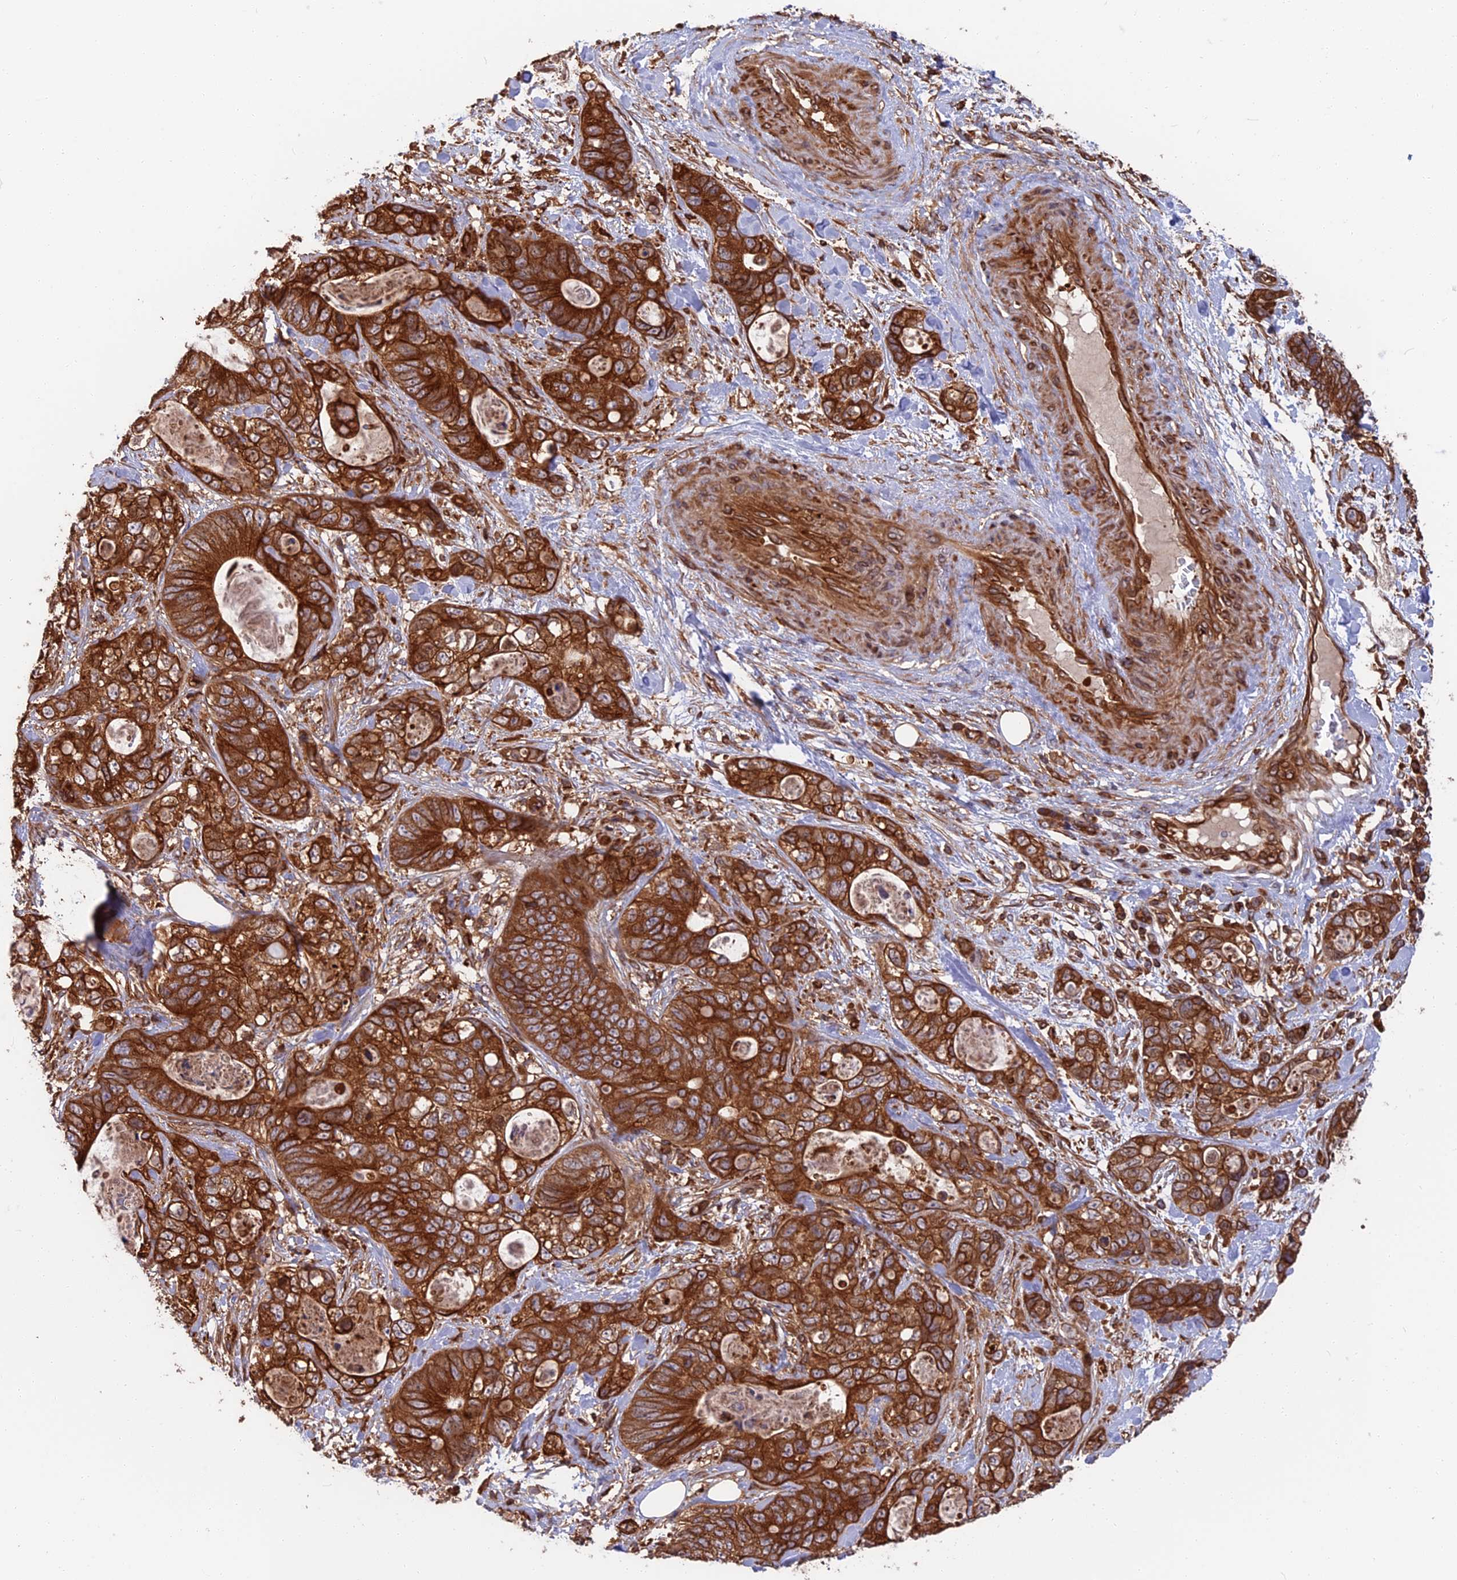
{"staining": {"intensity": "strong", "quantity": ">75%", "location": "cytoplasmic/membranous"}, "tissue": "stomach cancer", "cell_type": "Tumor cells", "image_type": "cancer", "snomed": [{"axis": "morphology", "description": "Normal tissue, NOS"}, {"axis": "morphology", "description": "Adenocarcinoma, NOS"}, {"axis": "topography", "description": "Stomach"}], "caption": "Immunohistochemistry micrograph of human stomach adenocarcinoma stained for a protein (brown), which demonstrates high levels of strong cytoplasmic/membranous expression in about >75% of tumor cells.", "gene": "WDR1", "patient": {"sex": "female", "age": 89}}